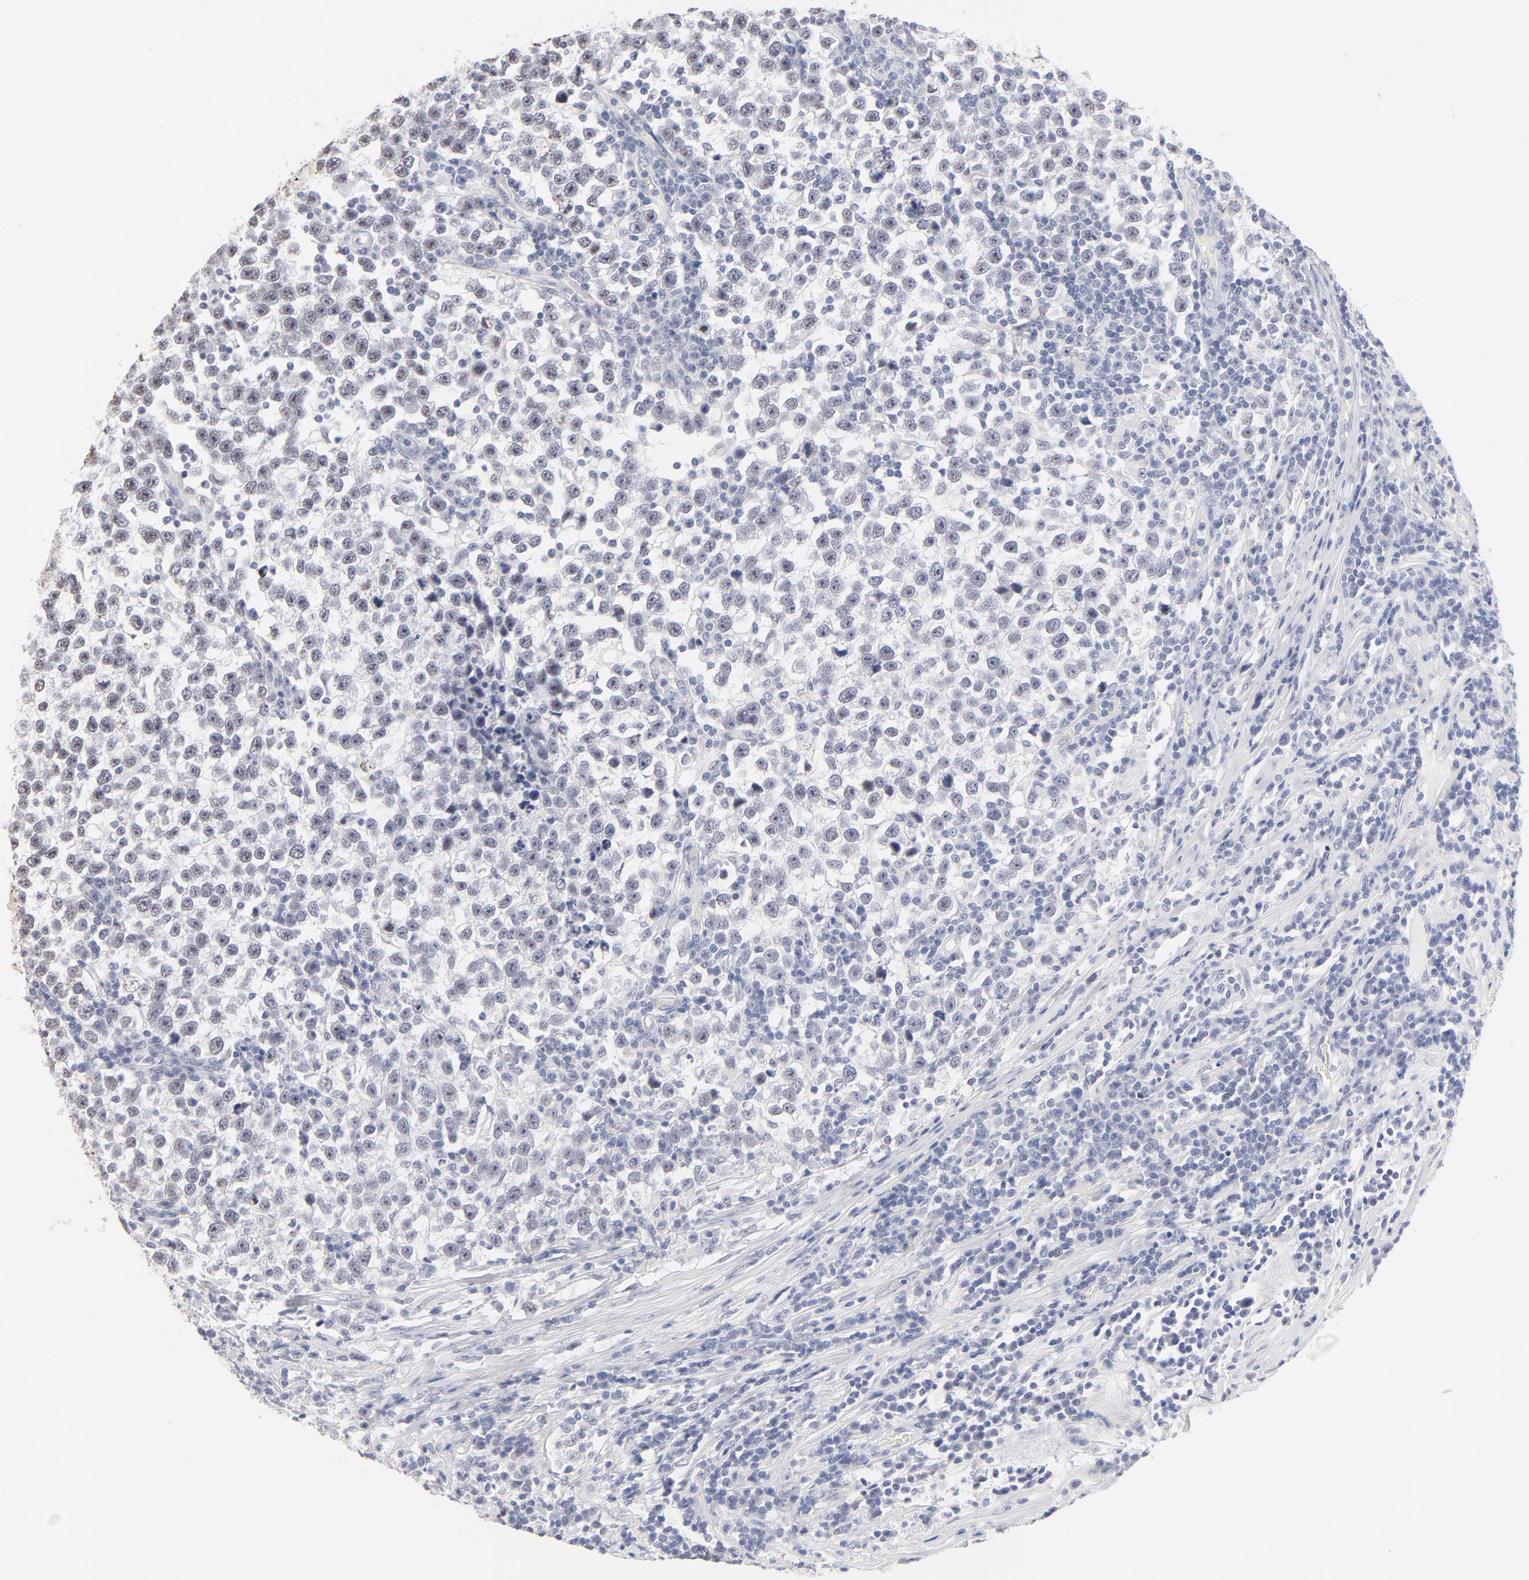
{"staining": {"intensity": "negative", "quantity": "none", "location": "none"}, "tissue": "testis cancer", "cell_type": "Tumor cells", "image_type": "cancer", "snomed": [{"axis": "morphology", "description": "Seminoma, NOS"}, {"axis": "topography", "description": "Testis"}], "caption": "There is no significant positivity in tumor cells of testis cancer (seminoma). (DAB immunohistochemistry (IHC) visualized using brightfield microscopy, high magnification).", "gene": "KHNYN", "patient": {"sex": "male", "age": 43}}